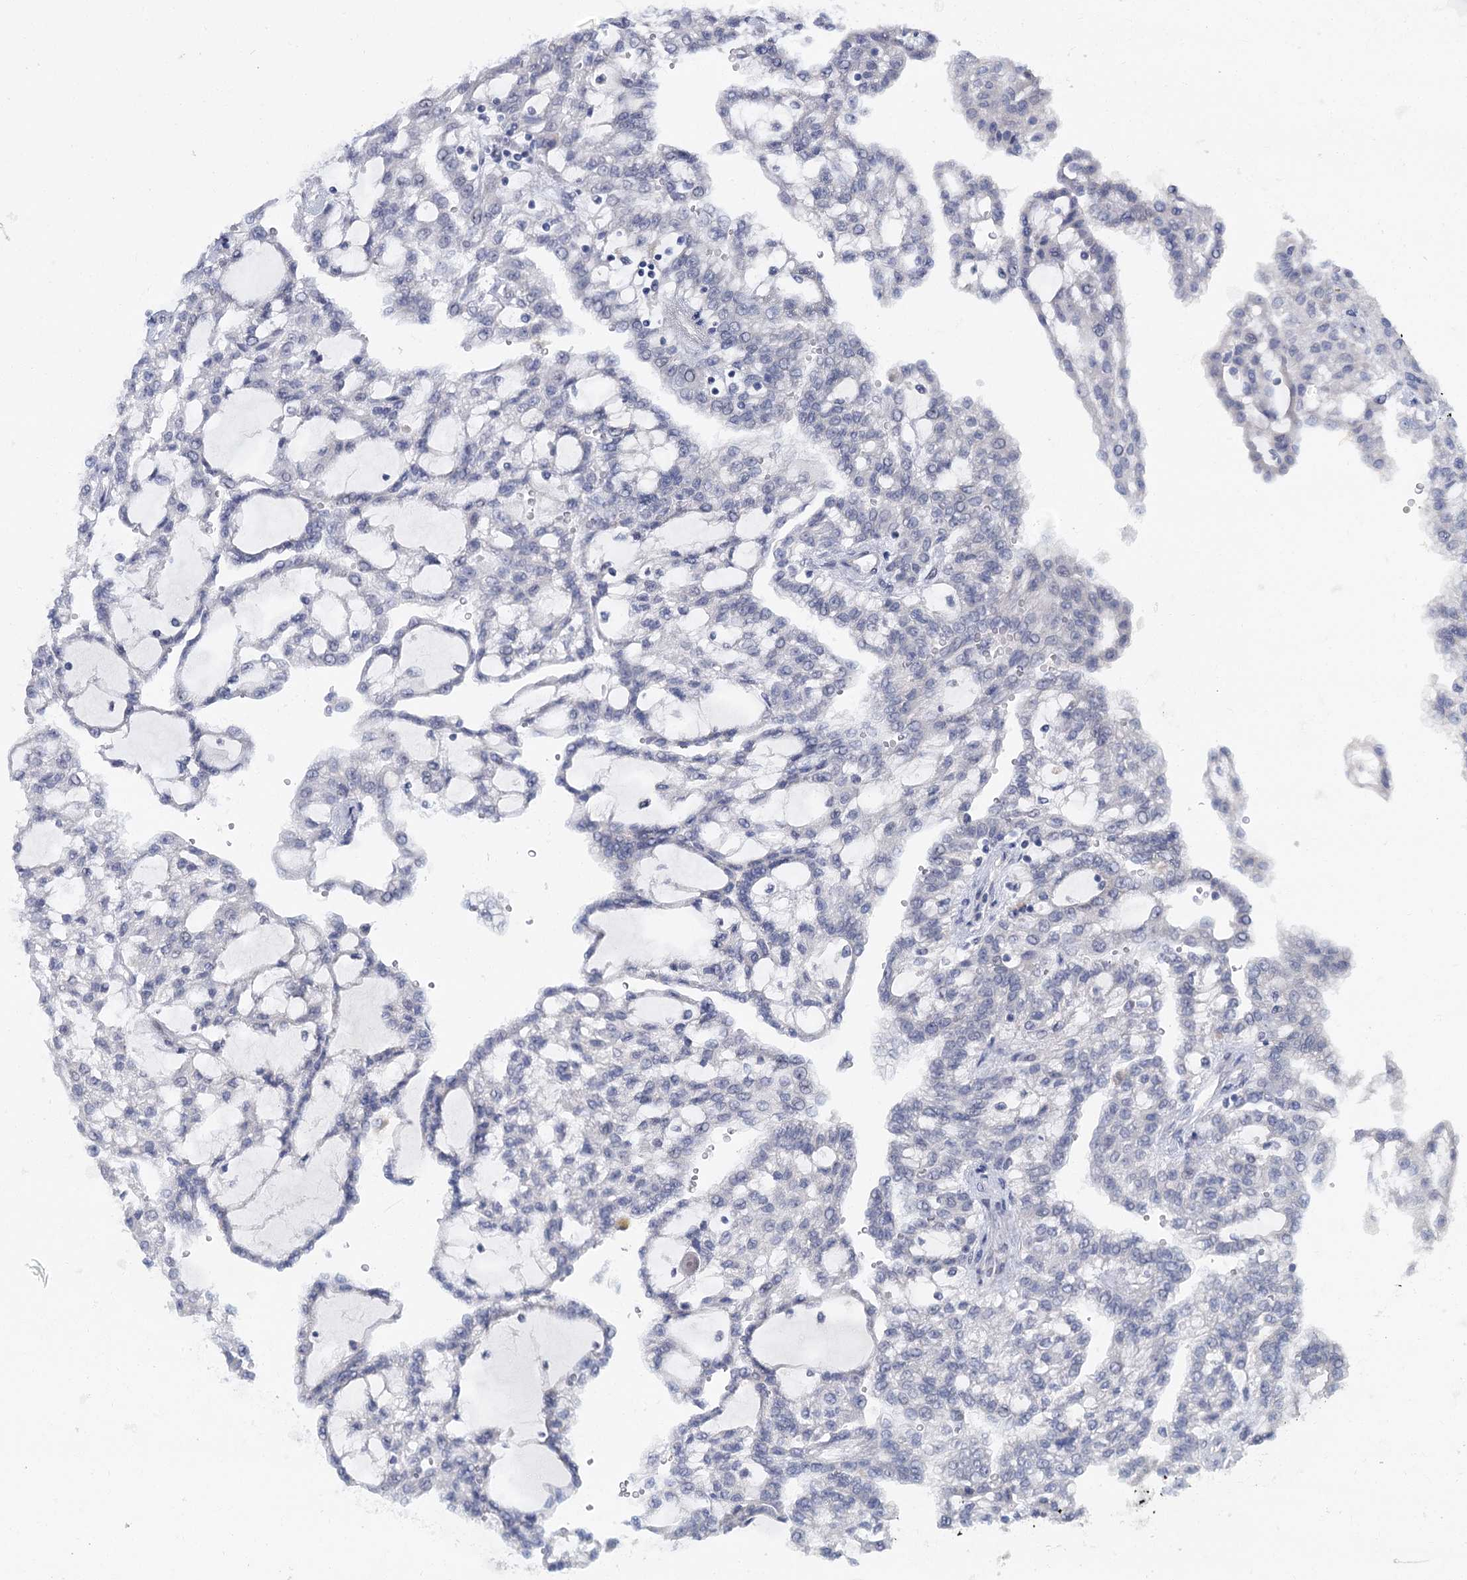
{"staining": {"intensity": "negative", "quantity": "none", "location": "none"}, "tissue": "renal cancer", "cell_type": "Tumor cells", "image_type": "cancer", "snomed": [{"axis": "morphology", "description": "Adenocarcinoma, NOS"}, {"axis": "topography", "description": "Kidney"}], "caption": "DAB immunohistochemical staining of renal cancer (adenocarcinoma) reveals no significant positivity in tumor cells.", "gene": "ACRBP", "patient": {"sex": "male", "age": 63}}